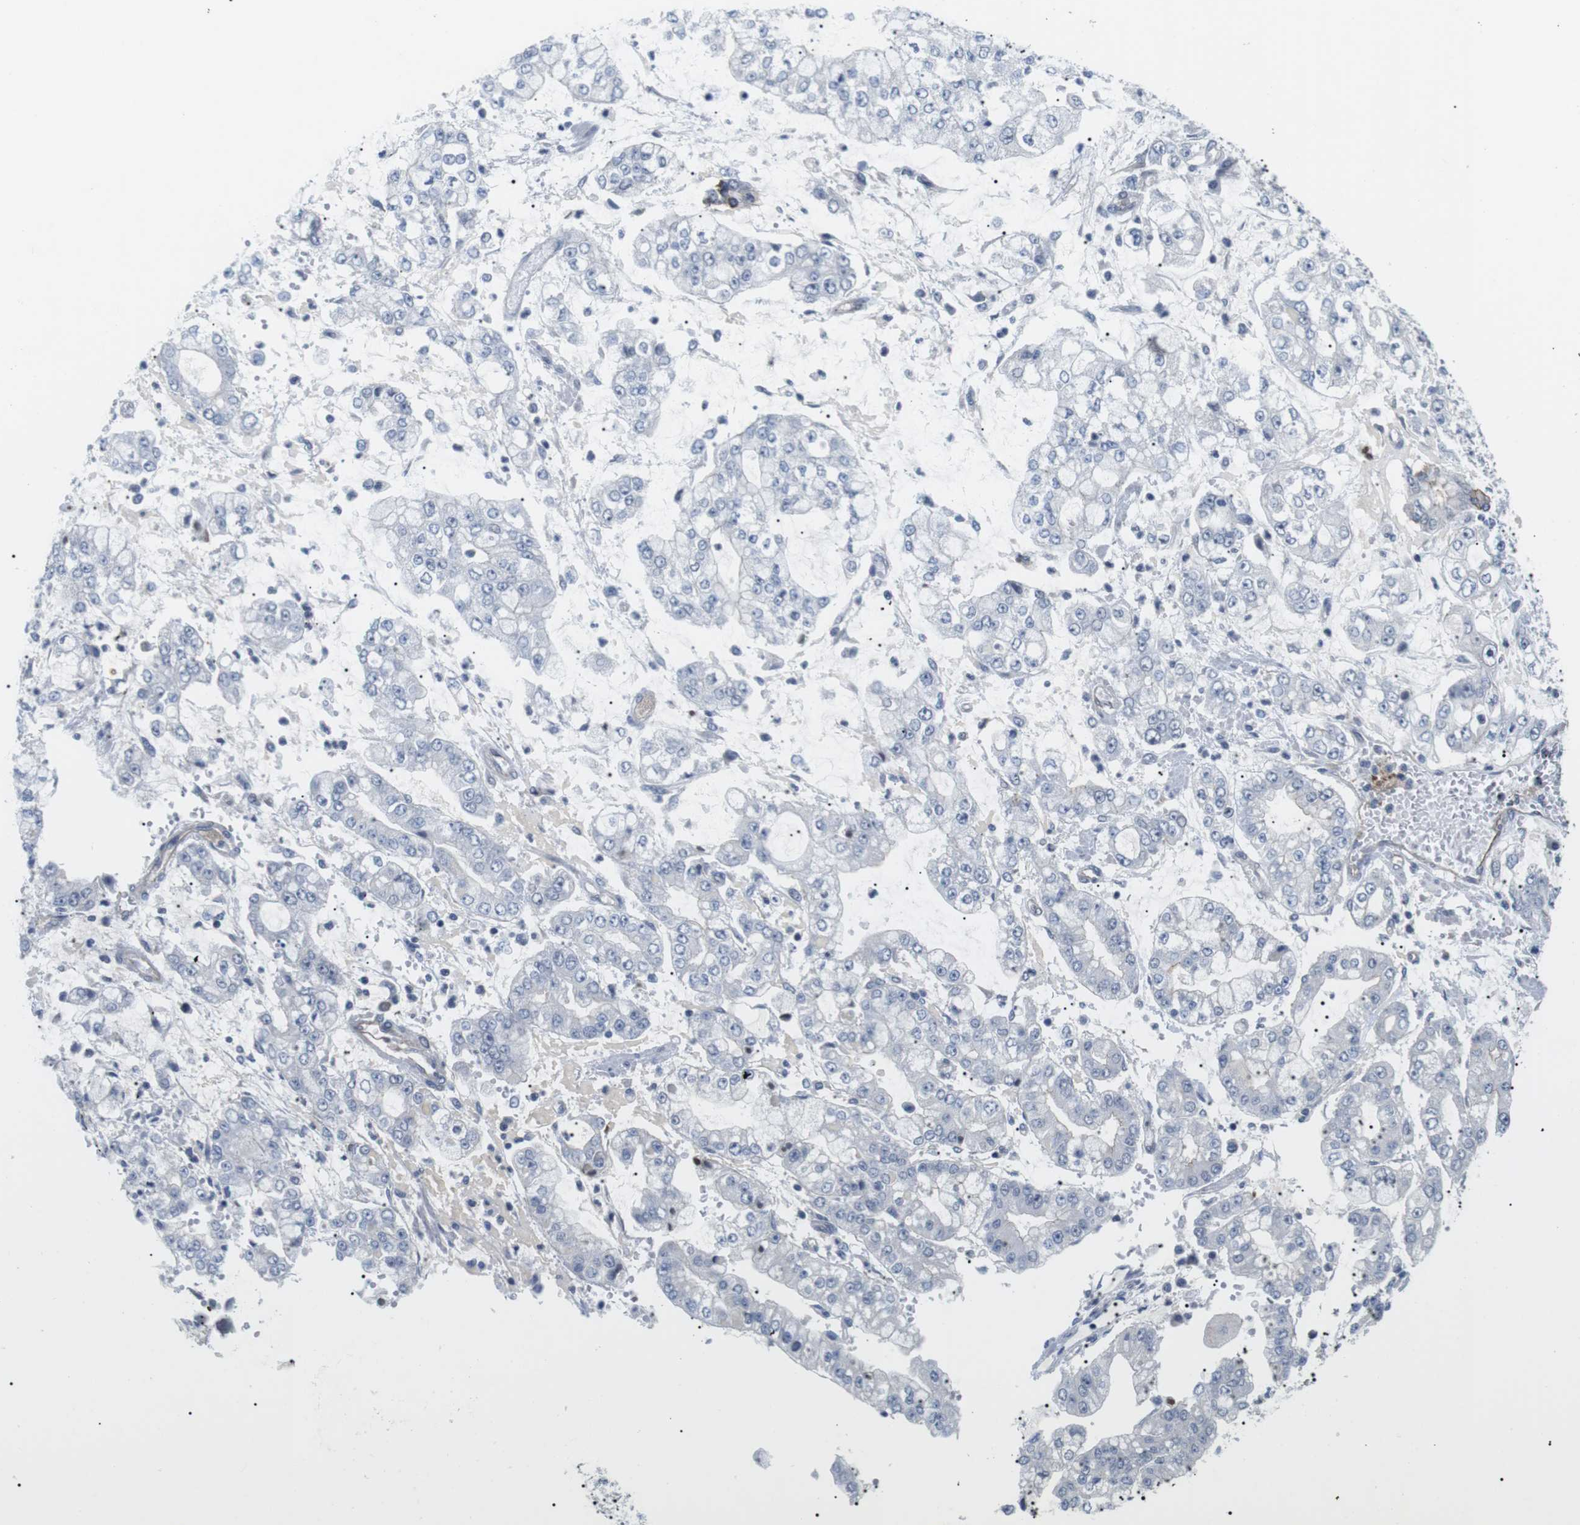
{"staining": {"intensity": "negative", "quantity": "none", "location": "none"}, "tissue": "stomach cancer", "cell_type": "Tumor cells", "image_type": "cancer", "snomed": [{"axis": "morphology", "description": "Adenocarcinoma, NOS"}, {"axis": "topography", "description": "Stomach"}], "caption": "Protein analysis of stomach adenocarcinoma displays no significant expression in tumor cells.", "gene": "NECTIN1", "patient": {"sex": "male", "age": 76}}